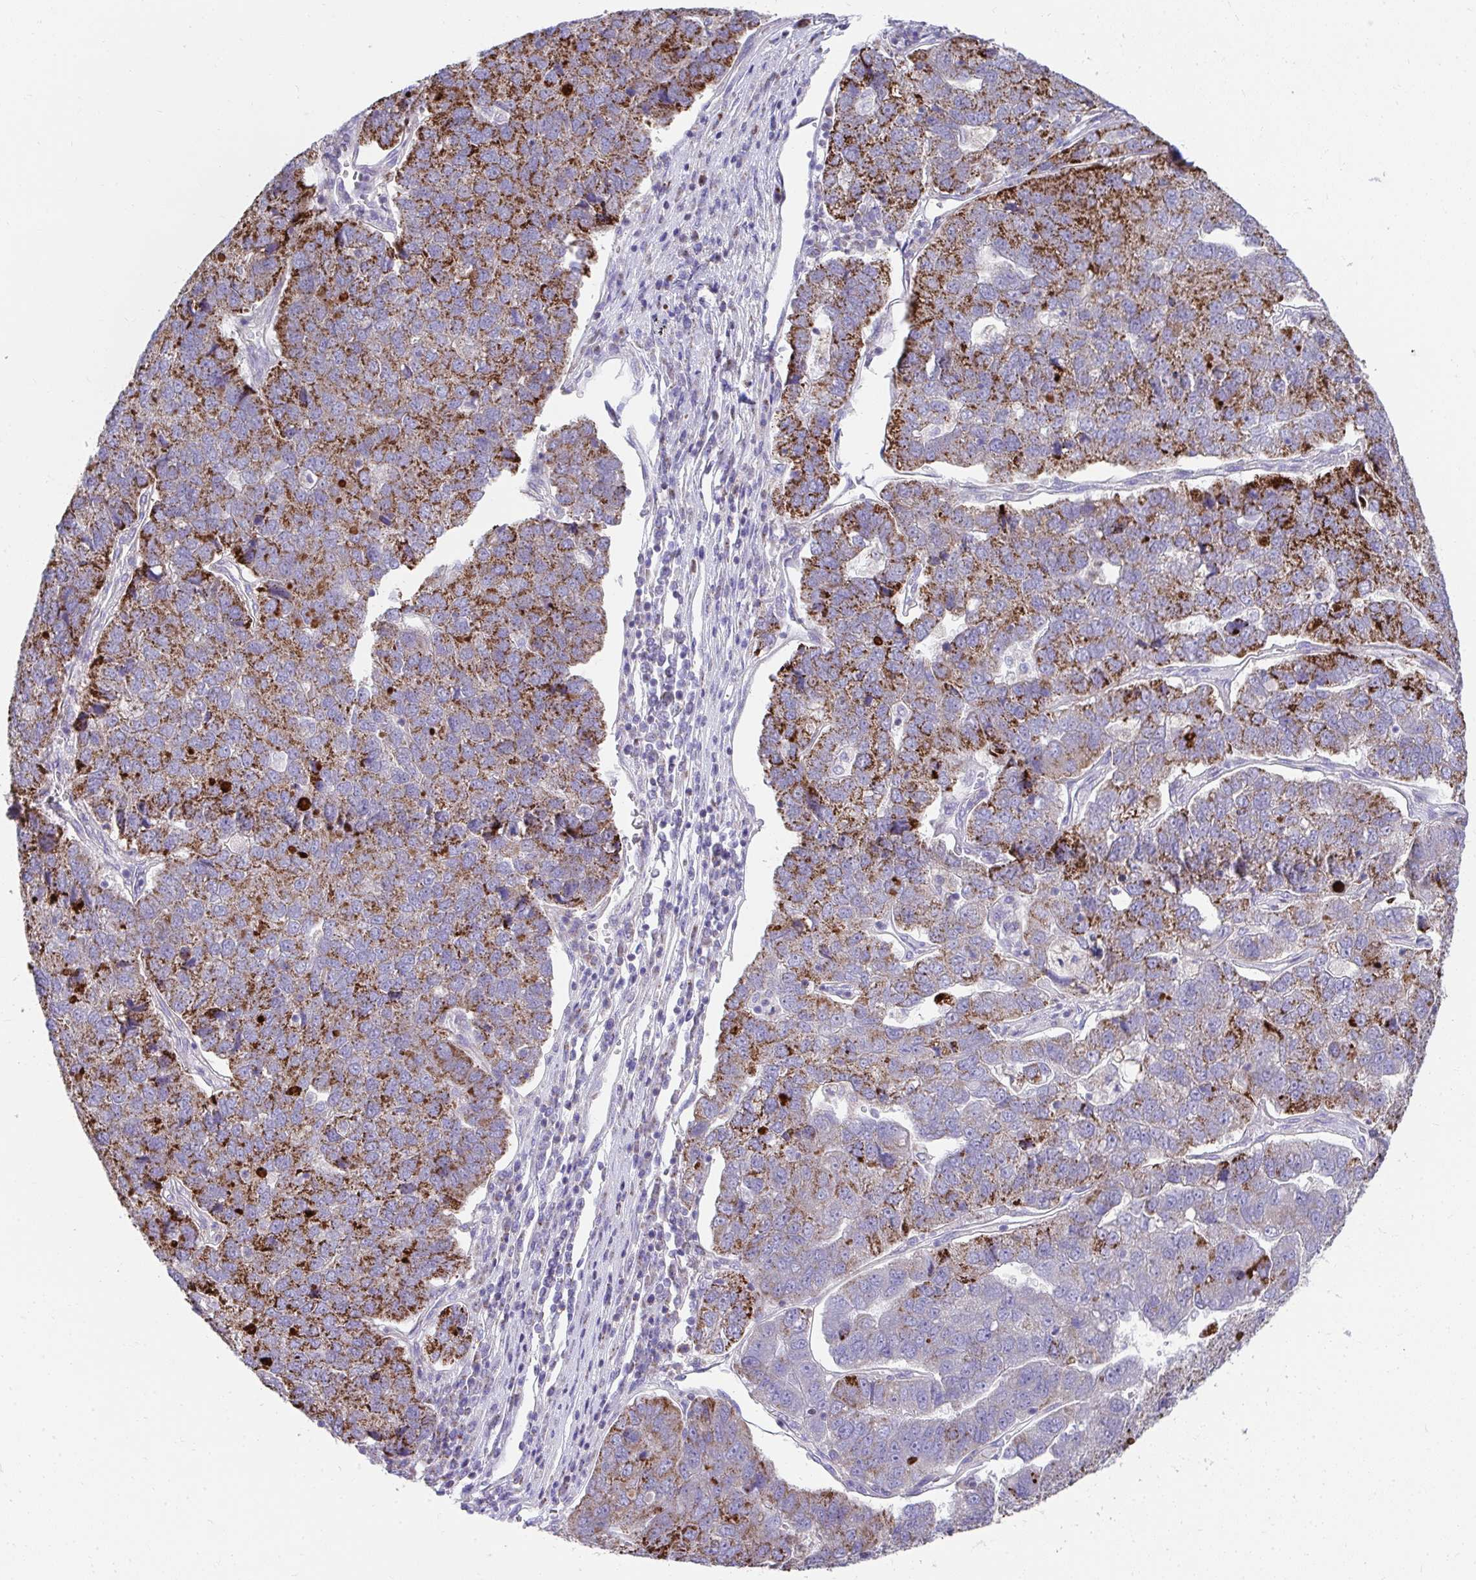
{"staining": {"intensity": "strong", "quantity": ">75%", "location": "cytoplasmic/membranous"}, "tissue": "pancreatic cancer", "cell_type": "Tumor cells", "image_type": "cancer", "snomed": [{"axis": "morphology", "description": "Adenocarcinoma, NOS"}, {"axis": "topography", "description": "Pancreas"}], "caption": "Protein expression analysis of pancreatic cancer exhibits strong cytoplasmic/membranous expression in approximately >75% of tumor cells.", "gene": "PRRG3", "patient": {"sex": "female", "age": 61}}